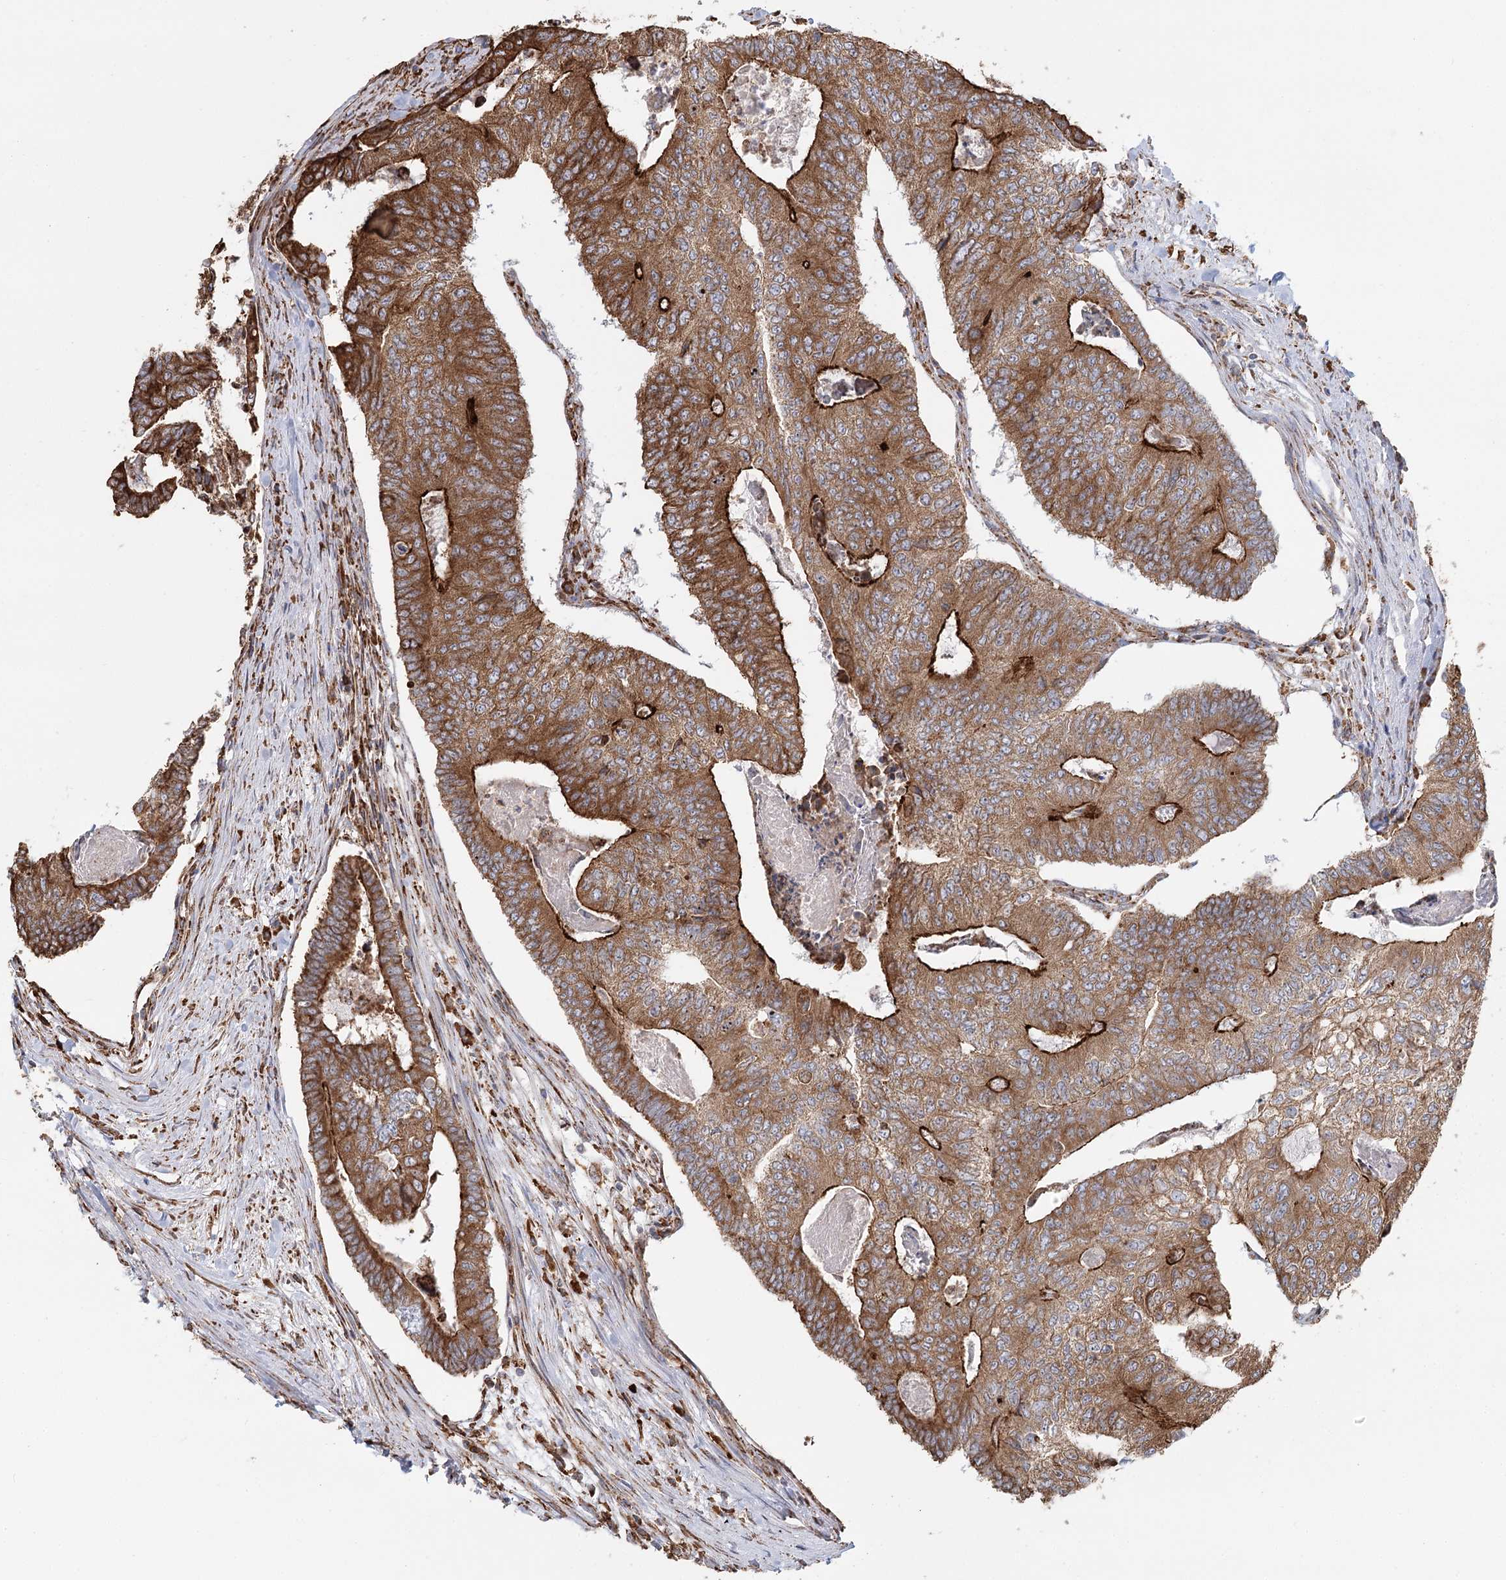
{"staining": {"intensity": "strong", "quantity": ">75%", "location": "cytoplasmic/membranous"}, "tissue": "colorectal cancer", "cell_type": "Tumor cells", "image_type": "cancer", "snomed": [{"axis": "morphology", "description": "Adenocarcinoma, NOS"}, {"axis": "topography", "description": "Colon"}], "caption": "Approximately >75% of tumor cells in colorectal adenocarcinoma reveal strong cytoplasmic/membranous protein staining as visualized by brown immunohistochemical staining.", "gene": "TAS1R1", "patient": {"sex": "female", "age": 67}}